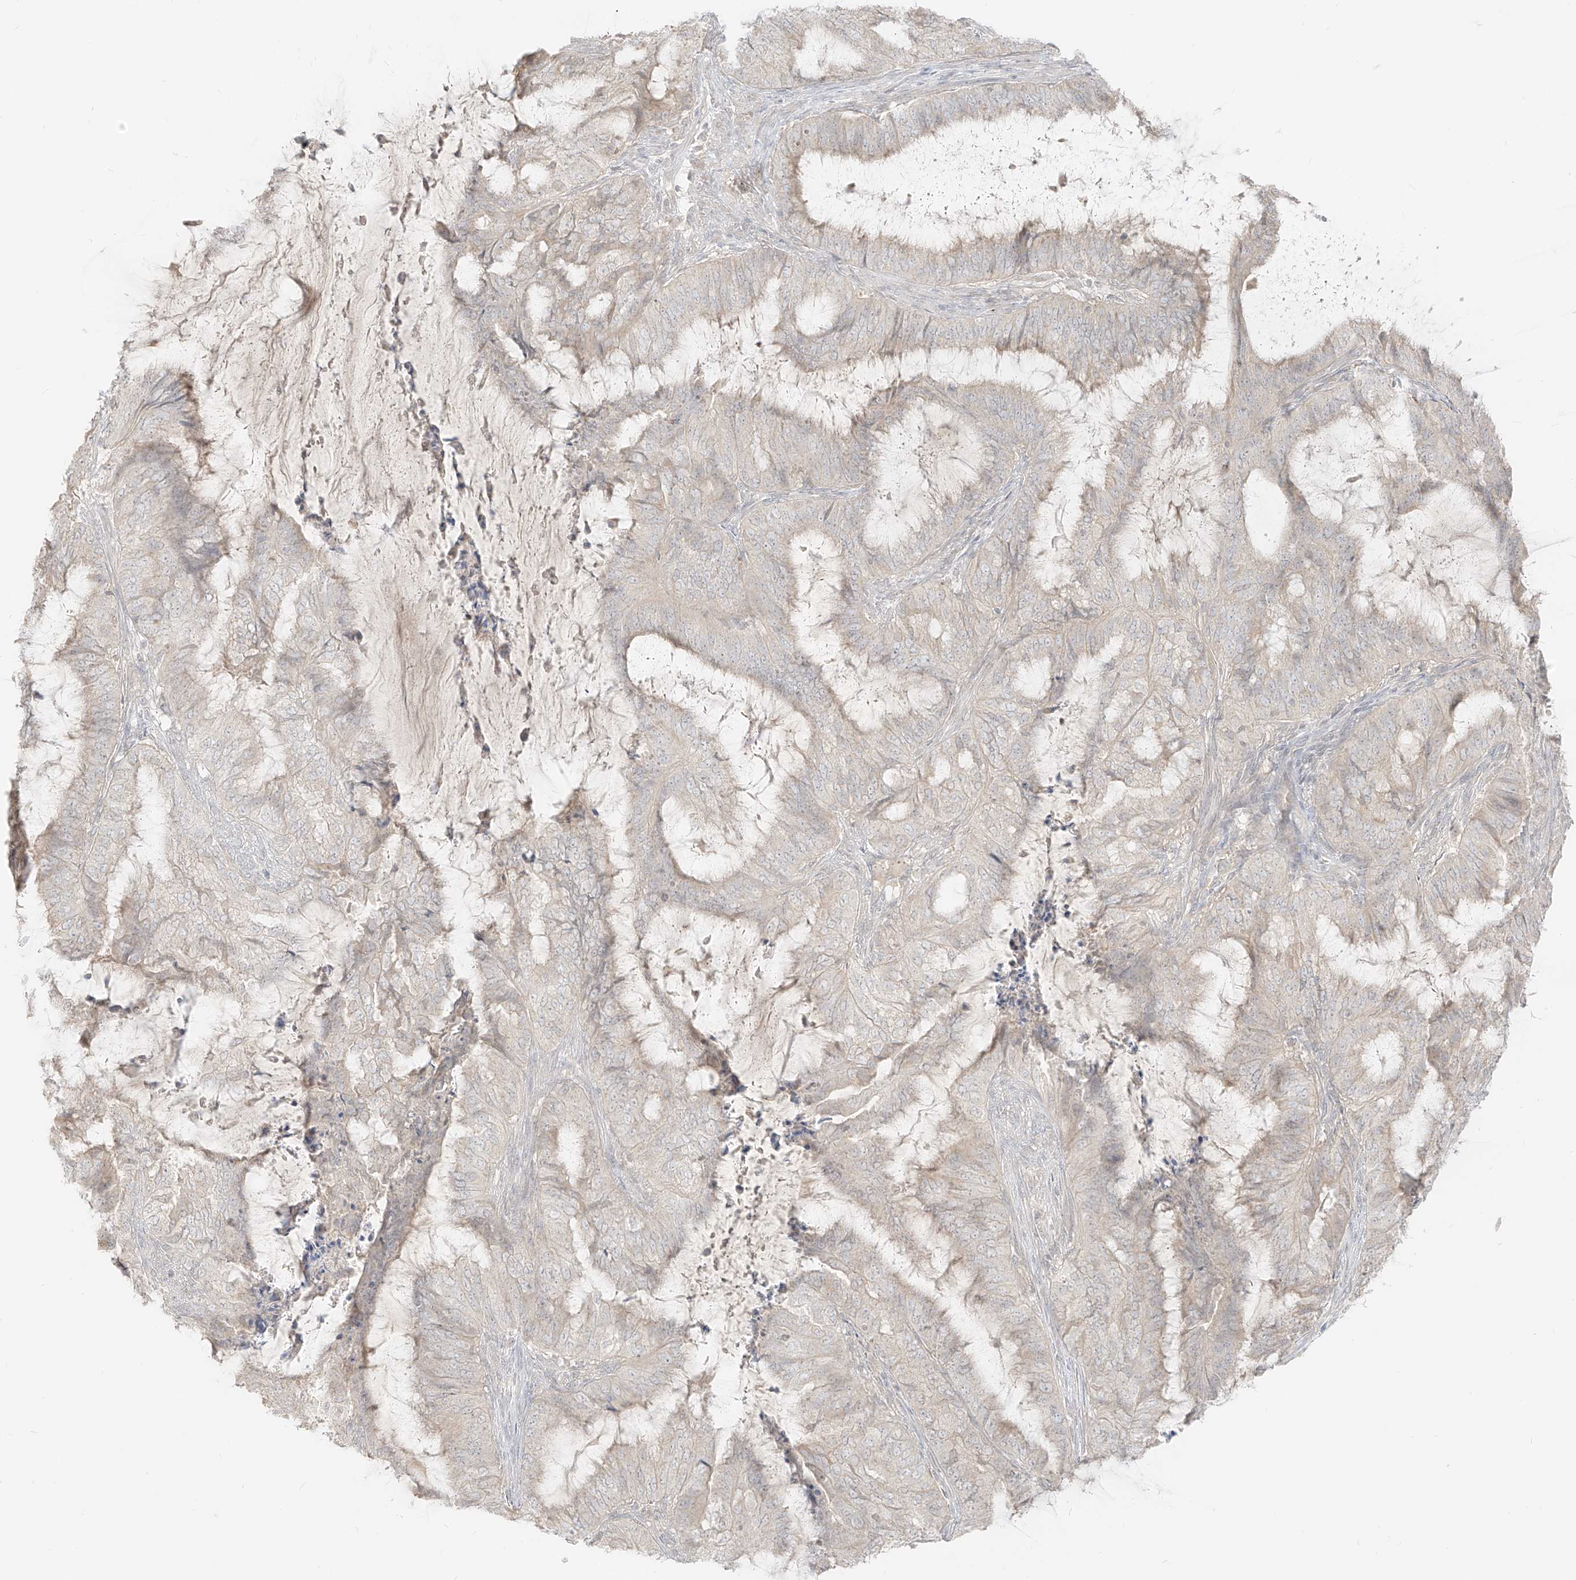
{"staining": {"intensity": "negative", "quantity": "none", "location": "none"}, "tissue": "endometrial cancer", "cell_type": "Tumor cells", "image_type": "cancer", "snomed": [{"axis": "morphology", "description": "Adenocarcinoma, NOS"}, {"axis": "topography", "description": "Endometrium"}], "caption": "Tumor cells show no significant protein staining in endometrial adenocarcinoma.", "gene": "LIPT1", "patient": {"sex": "female", "age": 51}}